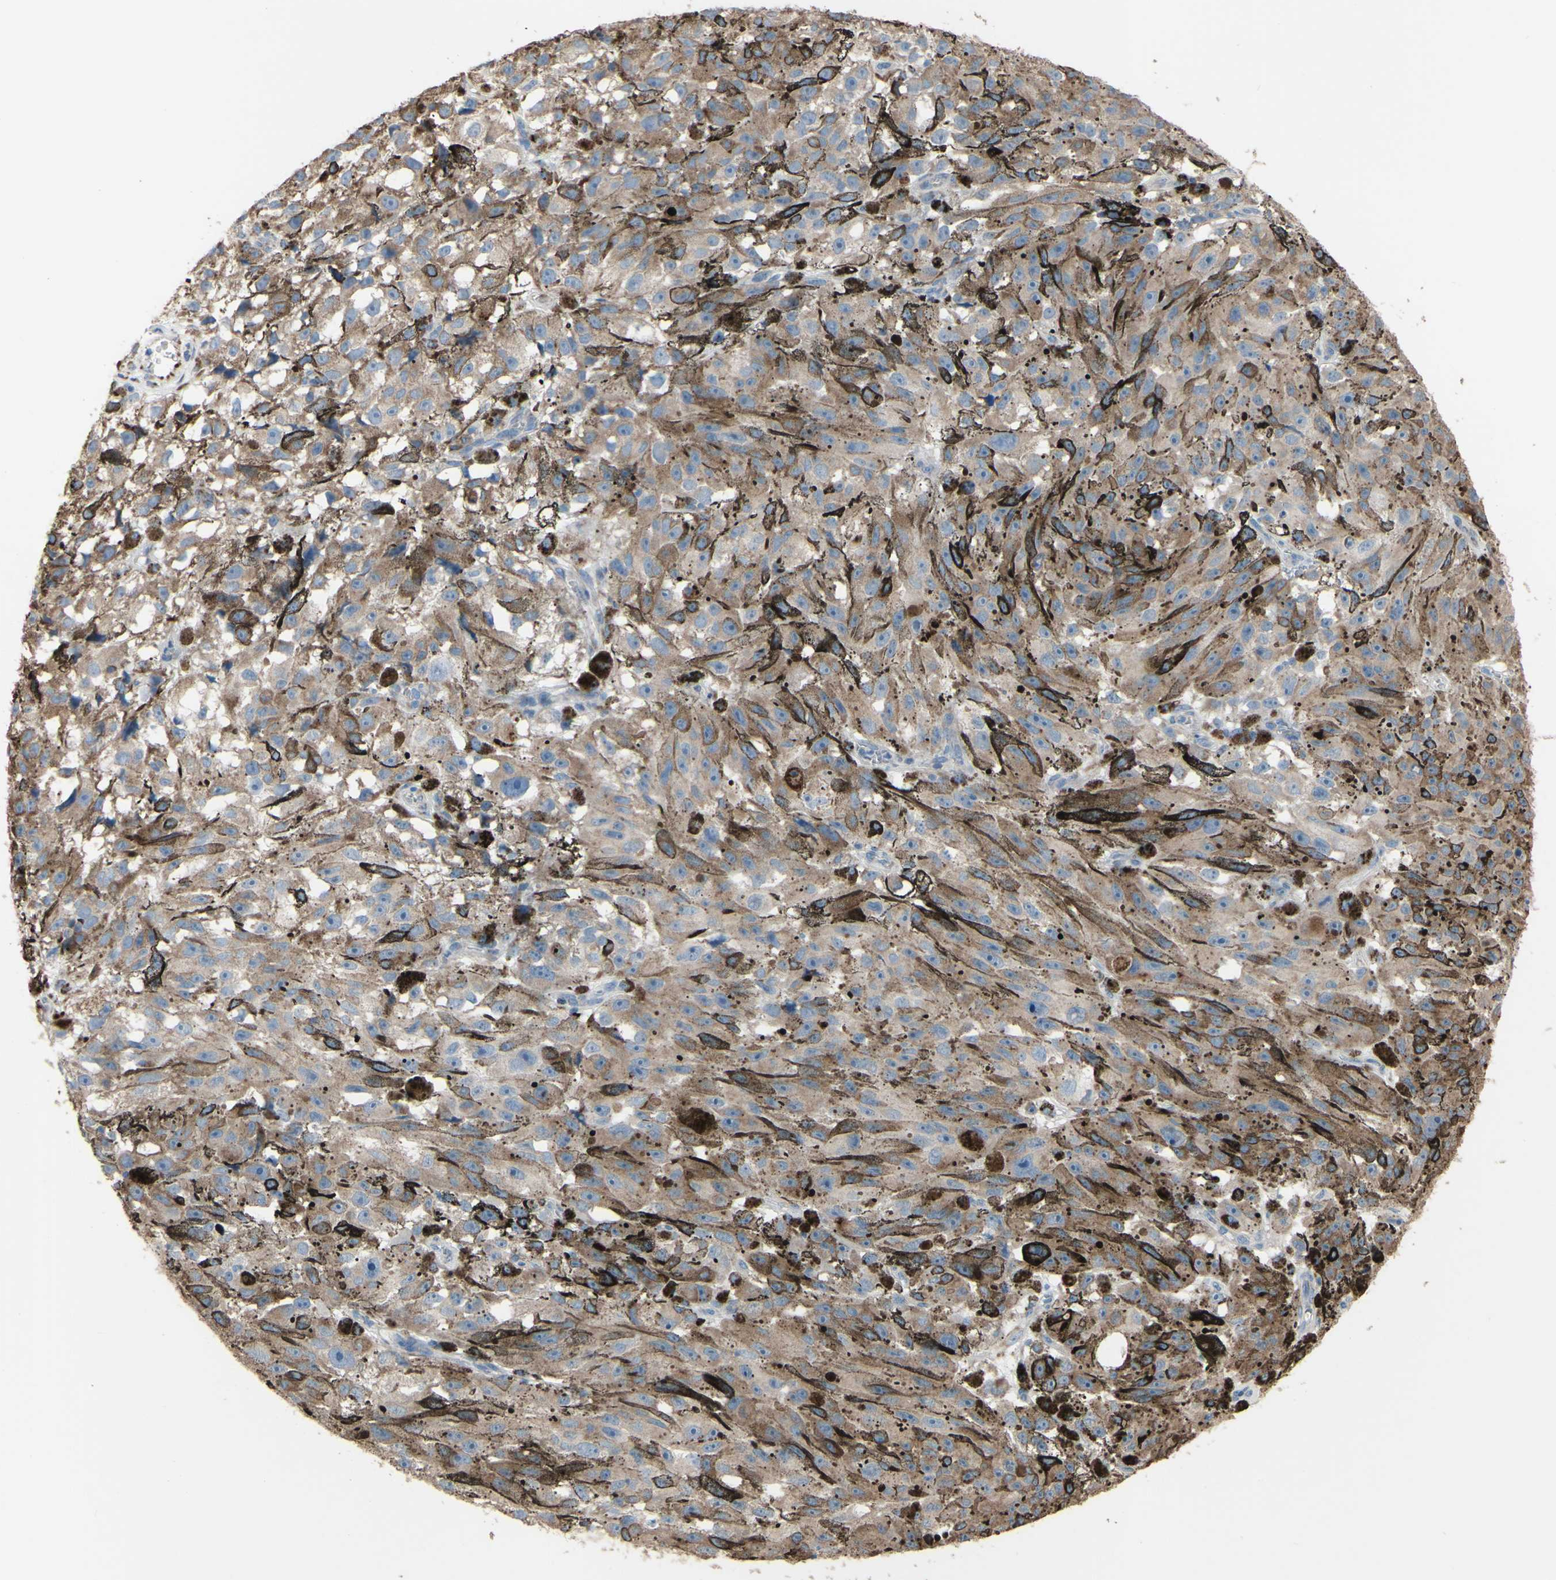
{"staining": {"intensity": "moderate", "quantity": ">75%", "location": "cytoplasmic/membranous"}, "tissue": "melanoma", "cell_type": "Tumor cells", "image_type": "cancer", "snomed": [{"axis": "morphology", "description": "Malignant melanoma, NOS"}, {"axis": "topography", "description": "Skin"}], "caption": "Moderate cytoplasmic/membranous protein expression is identified in about >75% of tumor cells in melanoma.", "gene": "AGPAT5", "patient": {"sex": "female", "age": 104}}